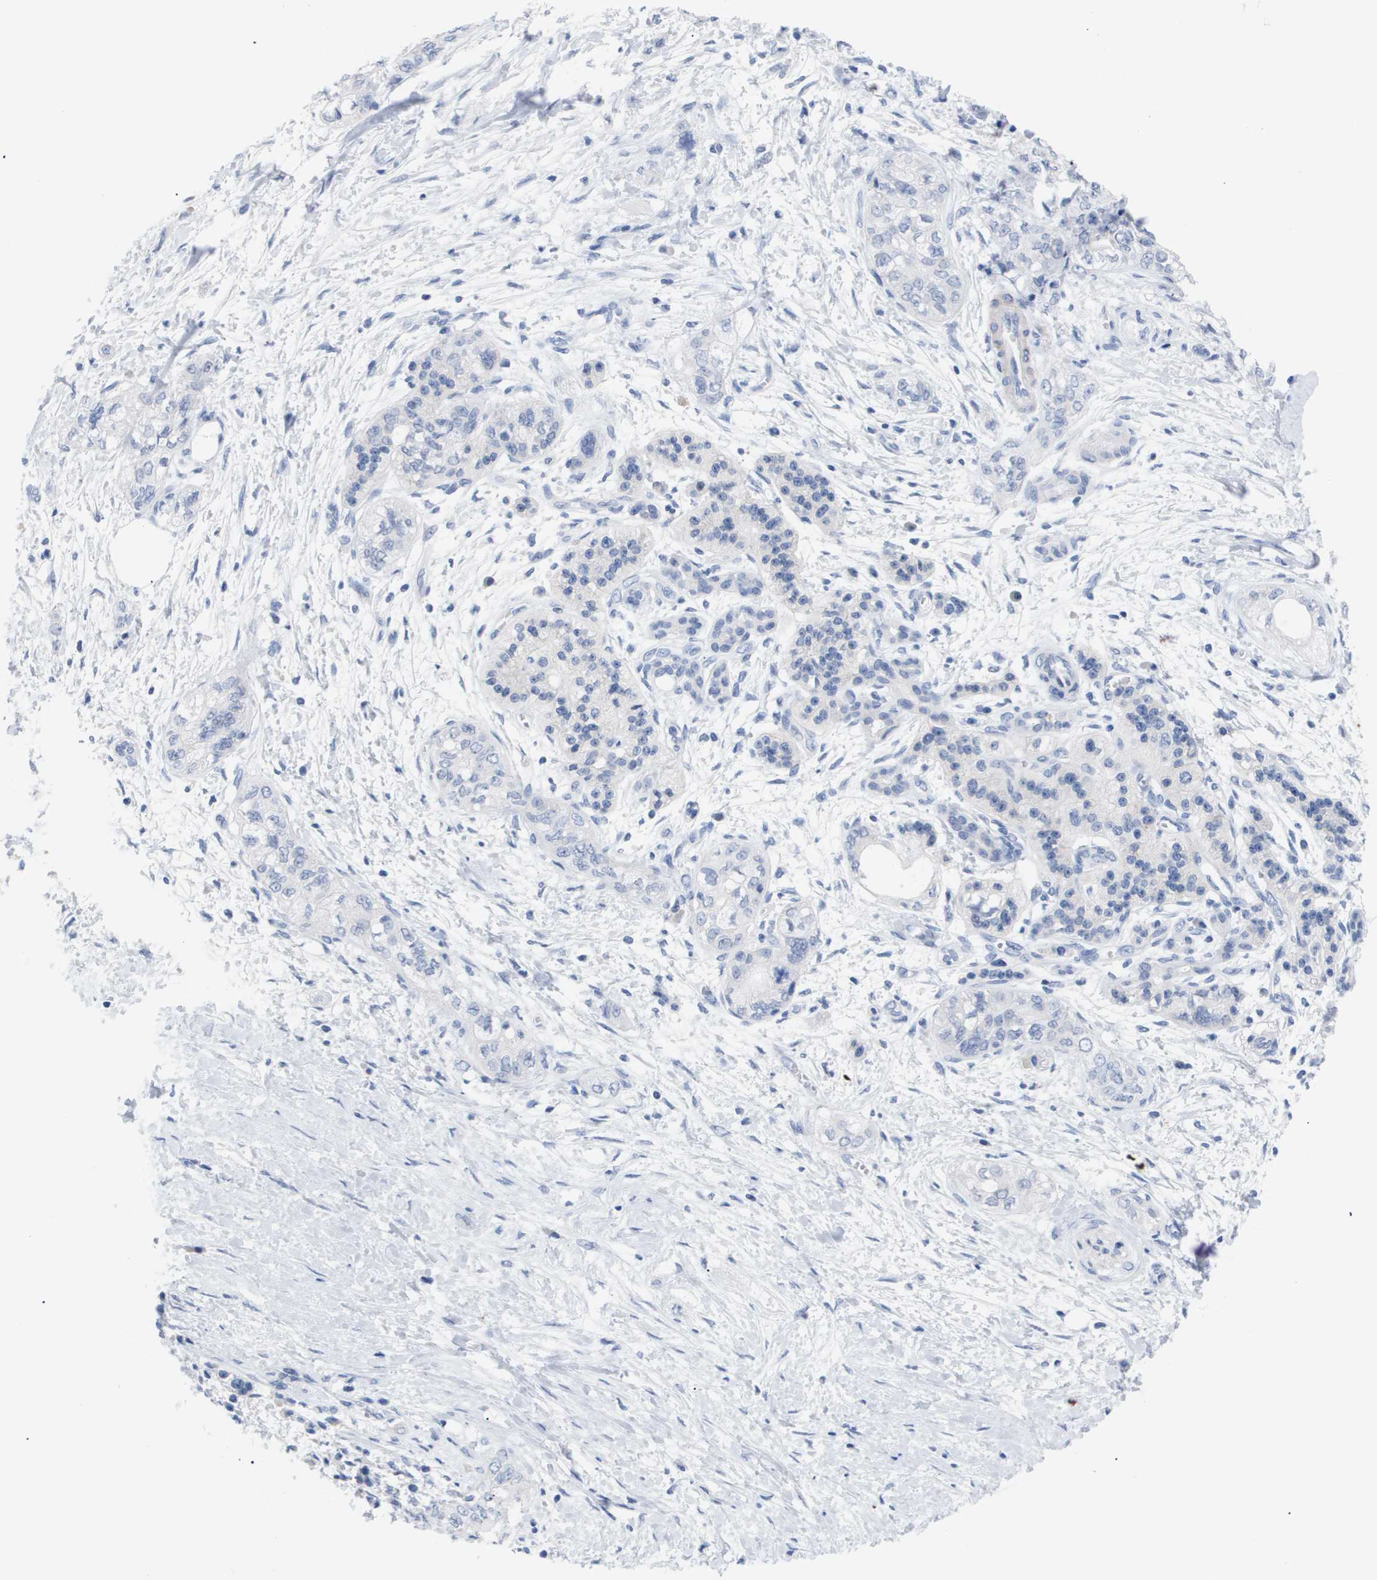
{"staining": {"intensity": "negative", "quantity": "none", "location": "none"}, "tissue": "pancreatic cancer", "cell_type": "Tumor cells", "image_type": "cancer", "snomed": [{"axis": "morphology", "description": "Adenocarcinoma, NOS"}, {"axis": "topography", "description": "Pancreas"}], "caption": "An IHC image of pancreatic adenocarcinoma is shown. There is no staining in tumor cells of pancreatic adenocarcinoma.", "gene": "CAV3", "patient": {"sex": "male", "age": 70}}